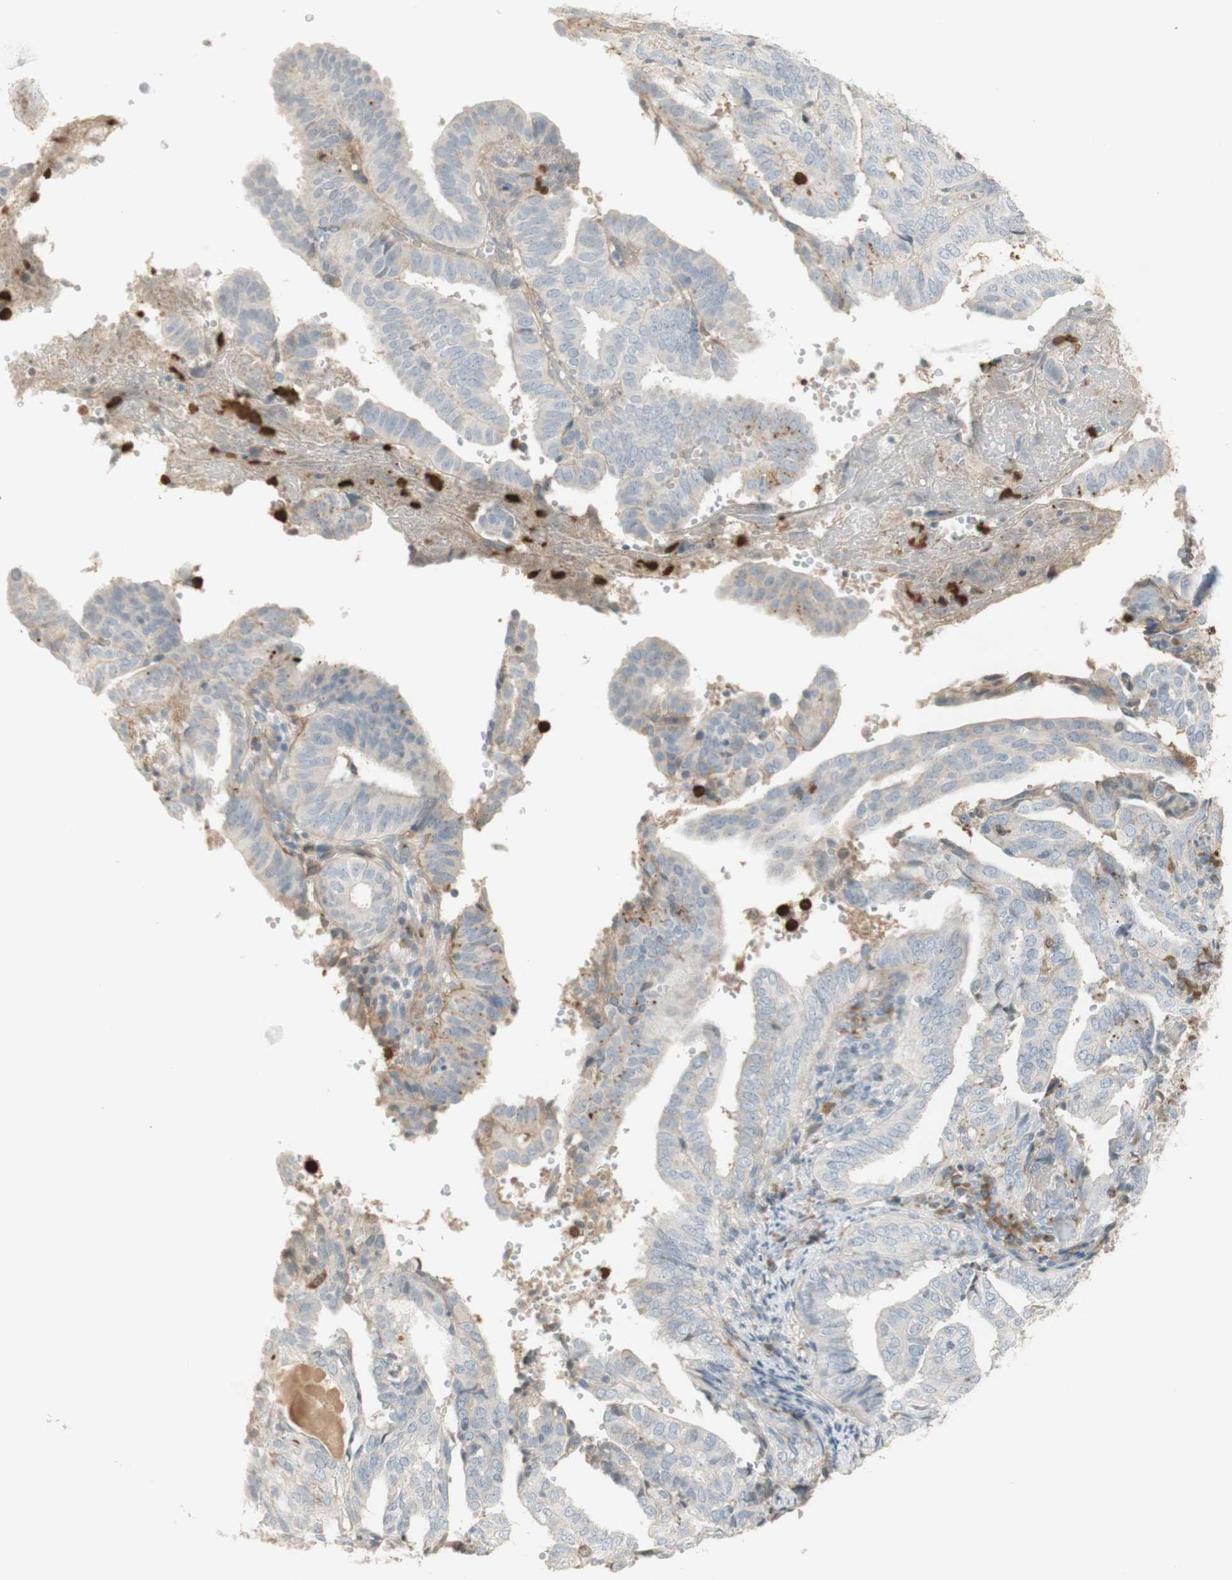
{"staining": {"intensity": "weak", "quantity": "<25%", "location": "none"}, "tissue": "endometrial cancer", "cell_type": "Tumor cells", "image_type": "cancer", "snomed": [{"axis": "morphology", "description": "Adenocarcinoma, NOS"}, {"axis": "topography", "description": "Endometrium"}], "caption": "Tumor cells are negative for protein expression in human adenocarcinoma (endometrial). Brightfield microscopy of immunohistochemistry stained with DAB (brown) and hematoxylin (blue), captured at high magnification.", "gene": "NID1", "patient": {"sex": "female", "age": 58}}